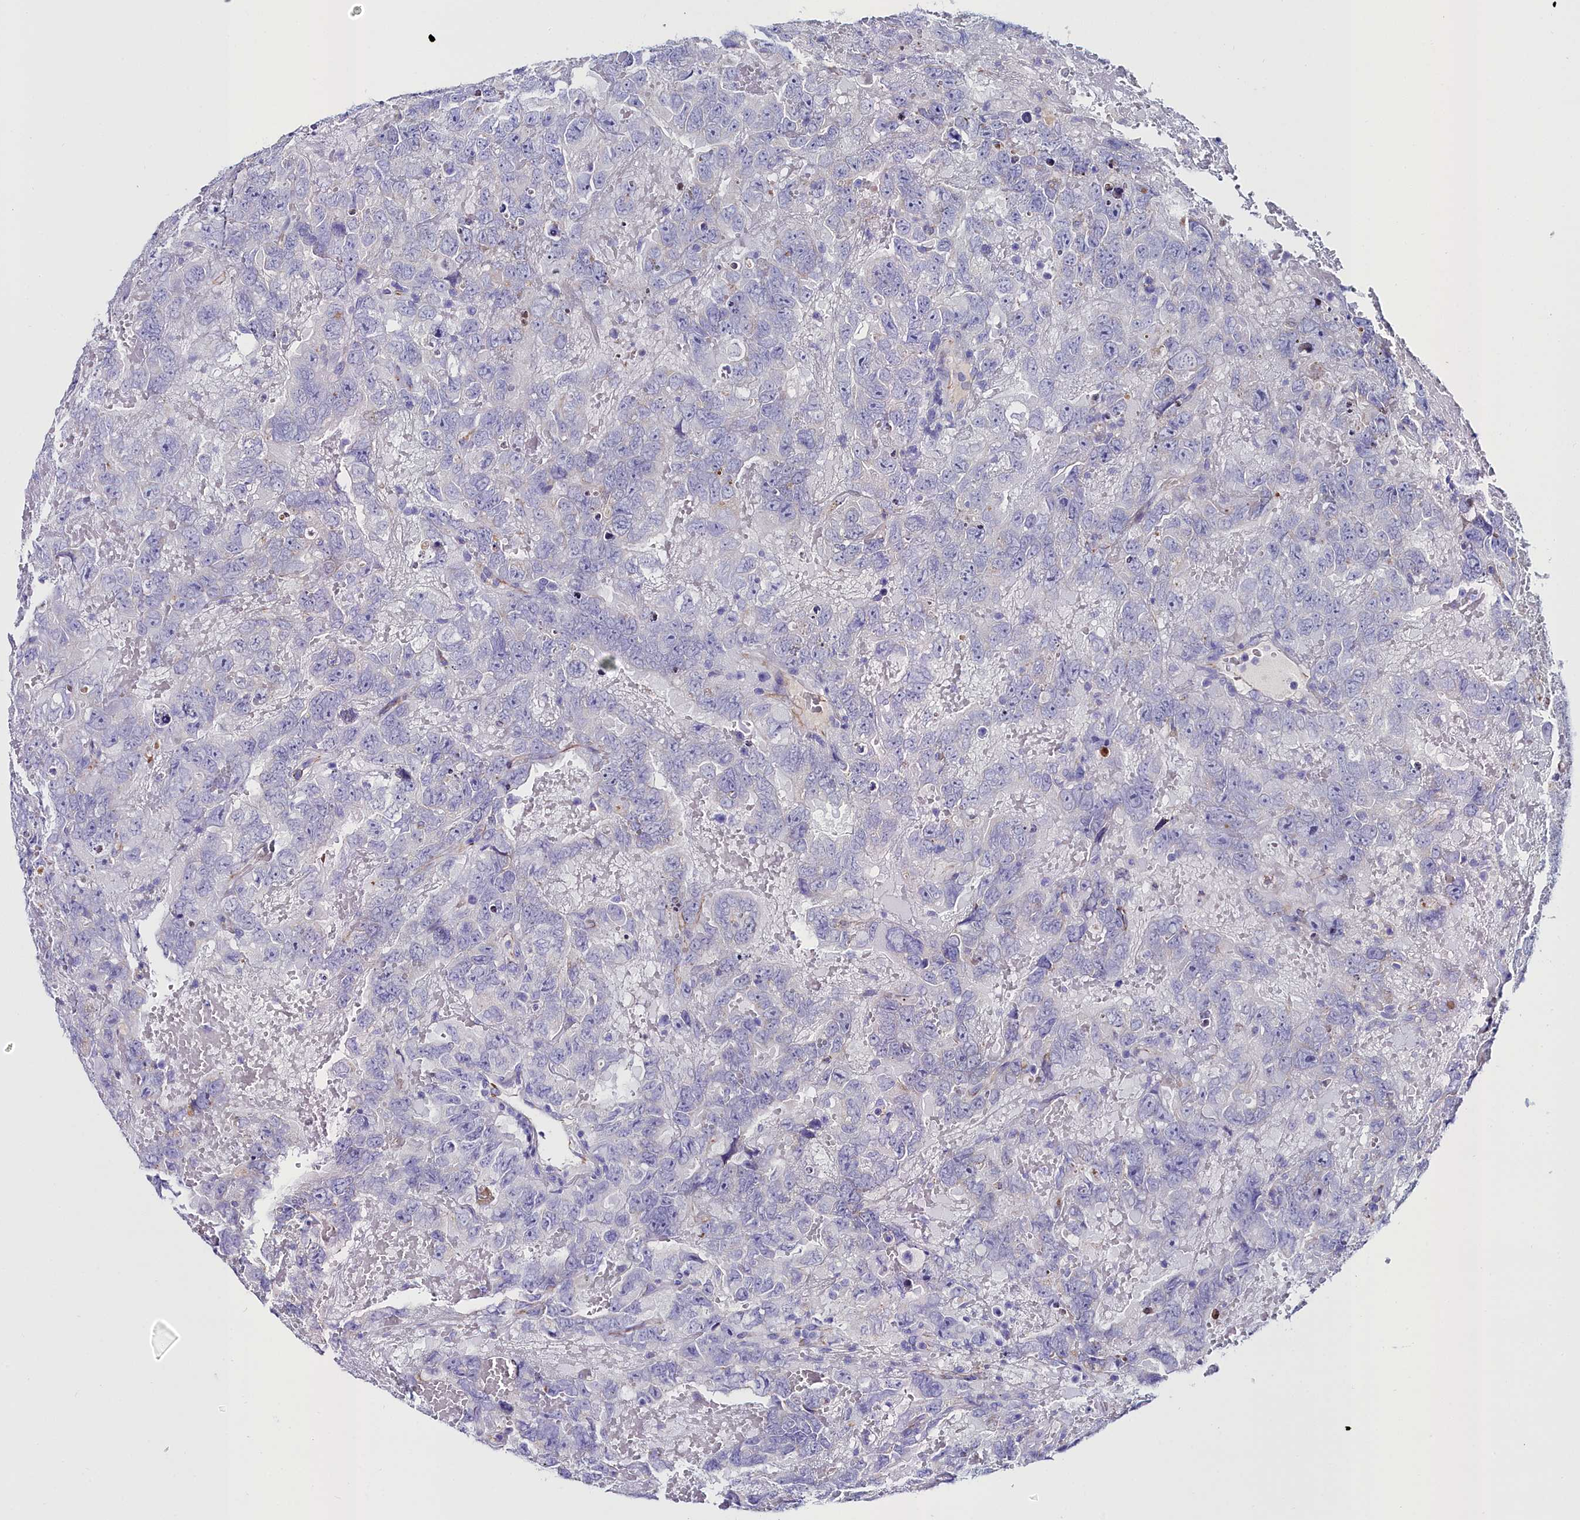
{"staining": {"intensity": "negative", "quantity": "none", "location": "none"}, "tissue": "testis cancer", "cell_type": "Tumor cells", "image_type": "cancer", "snomed": [{"axis": "morphology", "description": "Carcinoma, Embryonal, NOS"}, {"axis": "topography", "description": "Testis"}], "caption": "High magnification brightfield microscopy of testis cancer (embryonal carcinoma) stained with DAB (brown) and counterstained with hematoxylin (blue): tumor cells show no significant staining.", "gene": "SLC49A3", "patient": {"sex": "male", "age": 45}}